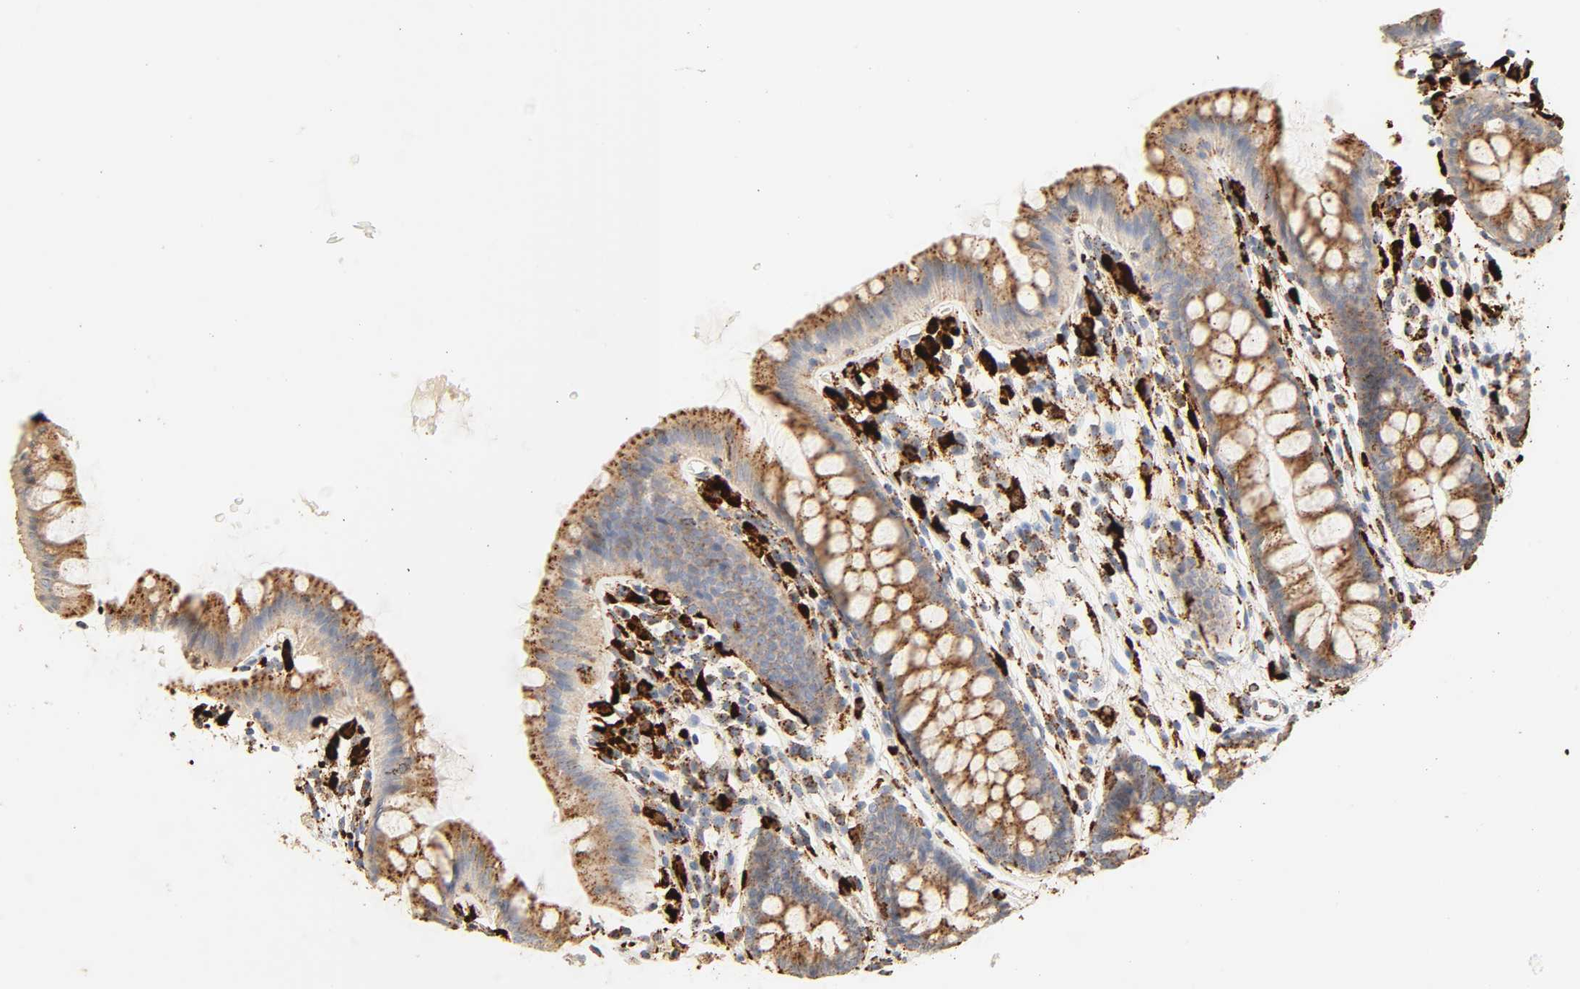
{"staining": {"intensity": "moderate", "quantity": ">75%", "location": "cytoplasmic/membranous"}, "tissue": "colon", "cell_type": "Endothelial cells", "image_type": "normal", "snomed": [{"axis": "morphology", "description": "Normal tissue, NOS"}, {"axis": "topography", "description": "Smooth muscle"}, {"axis": "topography", "description": "Colon"}], "caption": "The histopathology image displays staining of normal colon, revealing moderate cytoplasmic/membranous protein expression (brown color) within endothelial cells.", "gene": "PSAP", "patient": {"sex": "male", "age": 67}}